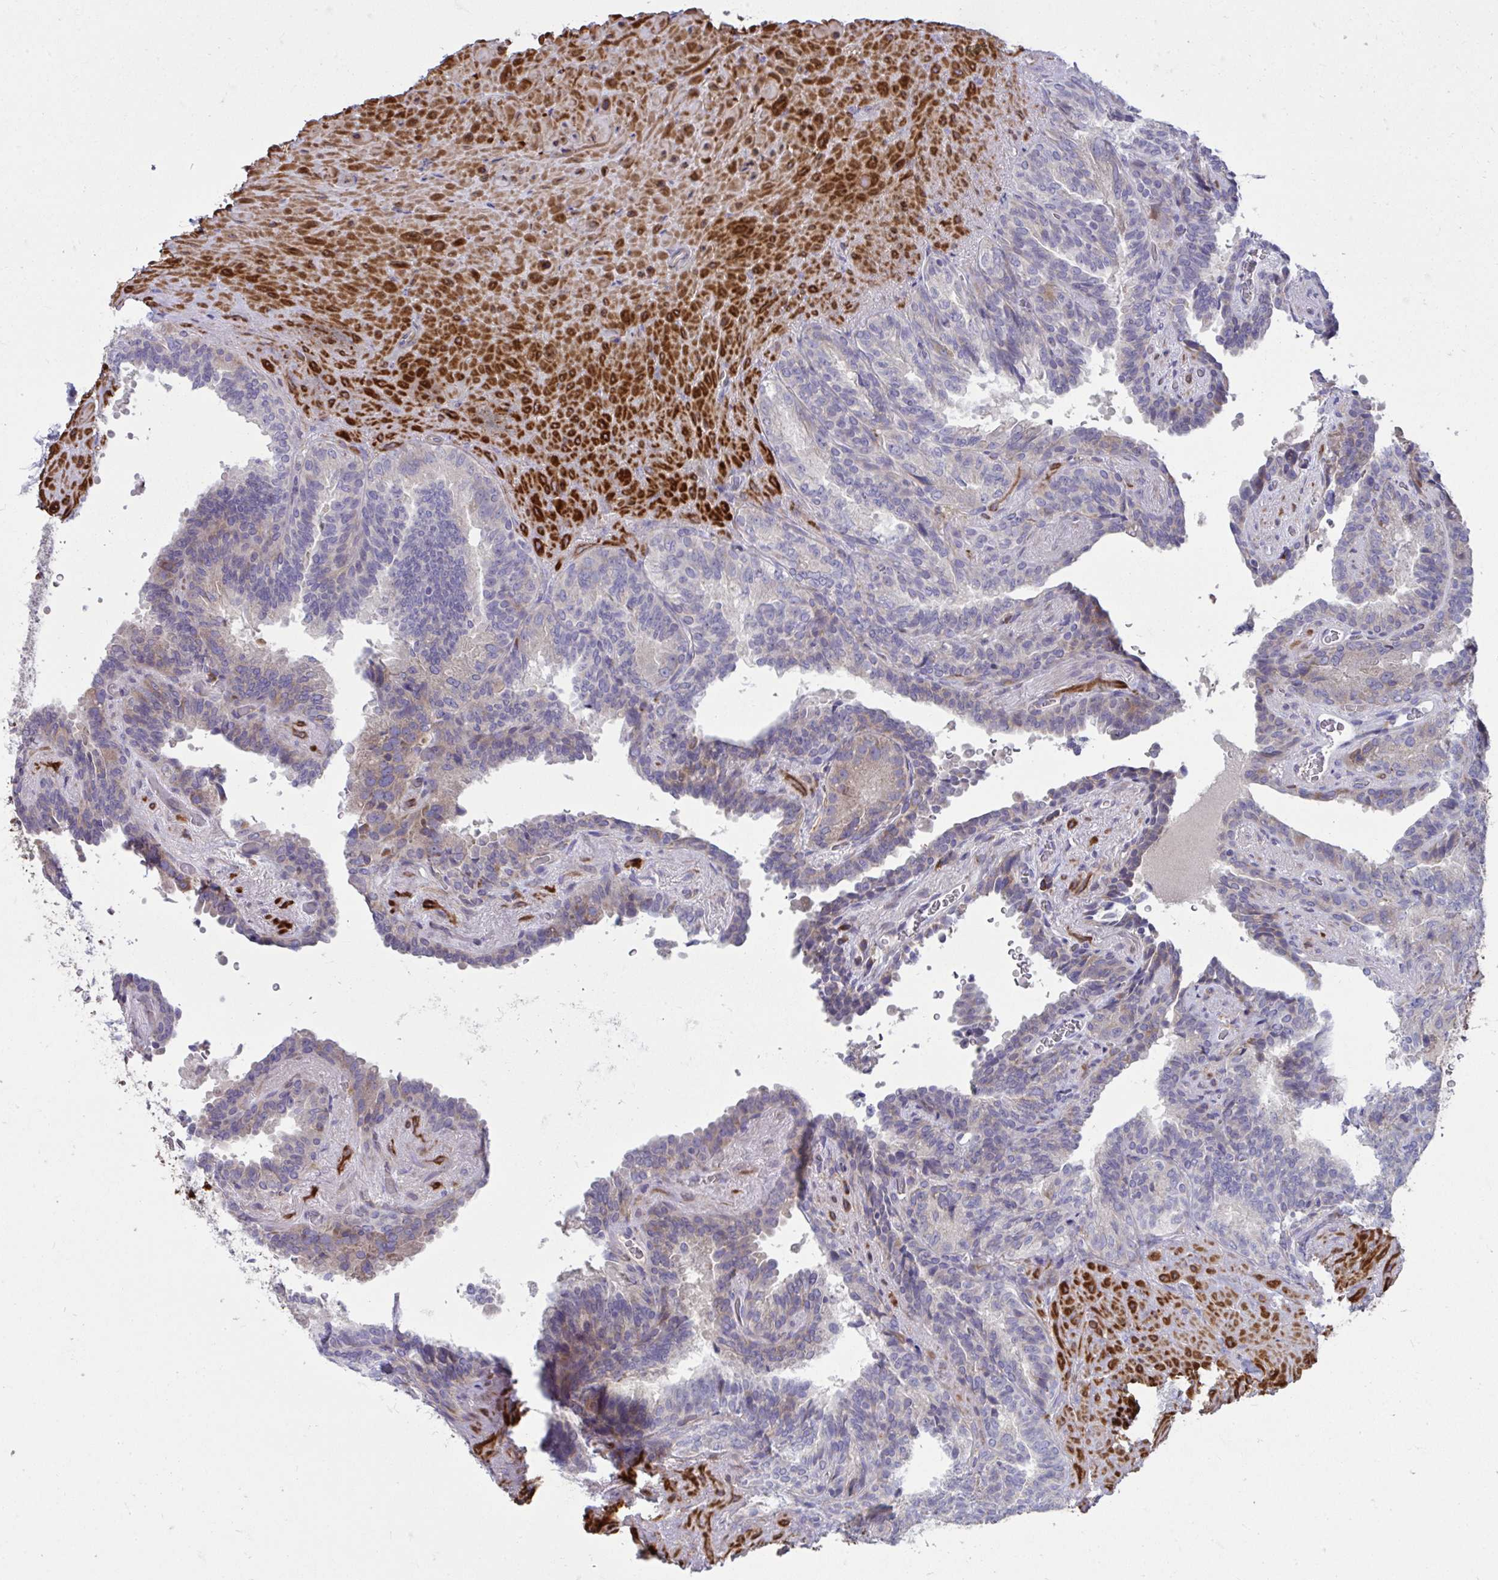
{"staining": {"intensity": "weak", "quantity": "25%-75%", "location": "cytoplasmic/membranous"}, "tissue": "seminal vesicle", "cell_type": "Glandular cells", "image_type": "normal", "snomed": [{"axis": "morphology", "description": "Normal tissue, NOS"}, {"axis": "topography", "description": "Seminal veicle"}], "caption": "Seminal vesicle stained for a protein reveals weak cytoplasmic/membranous positivity in glandular cells. (DAB (3,3'-diaminobenzidine) = brown stain, brightfield microscopy at high magnification).", "gene": "PIGZ", "patient": {"sex": "male", "age": 60}}